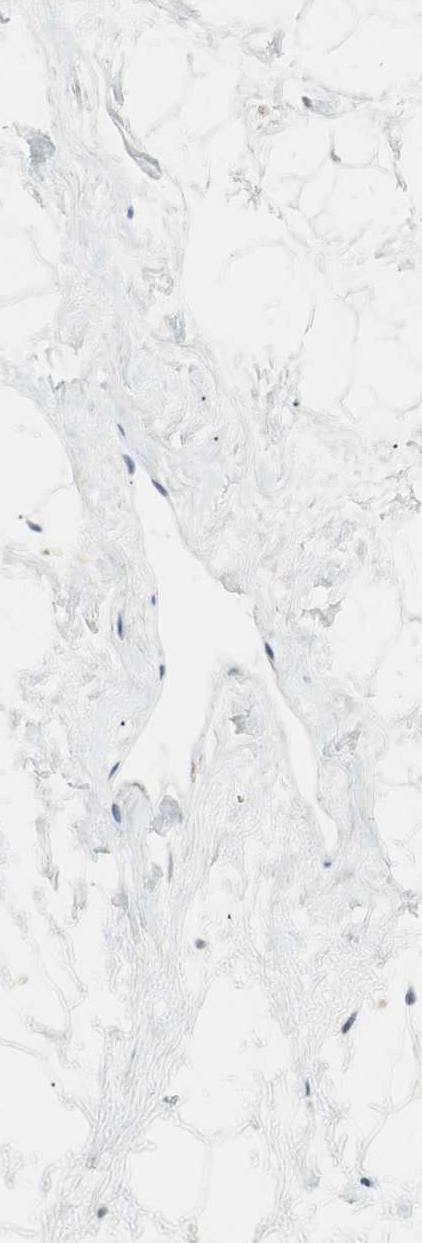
{"staining": {"intensity": "negative", "quantity": "none", "location": "none"}, "tissue": "breast", "cell_type": "Adipocytes", "image_type": "normal", "snomed": [{"axis": "morphology", "description": "Normal tissue, NOS"}, {"axis": "topography", "description": "Breast"}], "caption": "Protein analysis of unremarkable breast reveals no significant expression in adipocytes.", "gene": "SEC16A", "patient": {"sex": "female", "age": 23}}